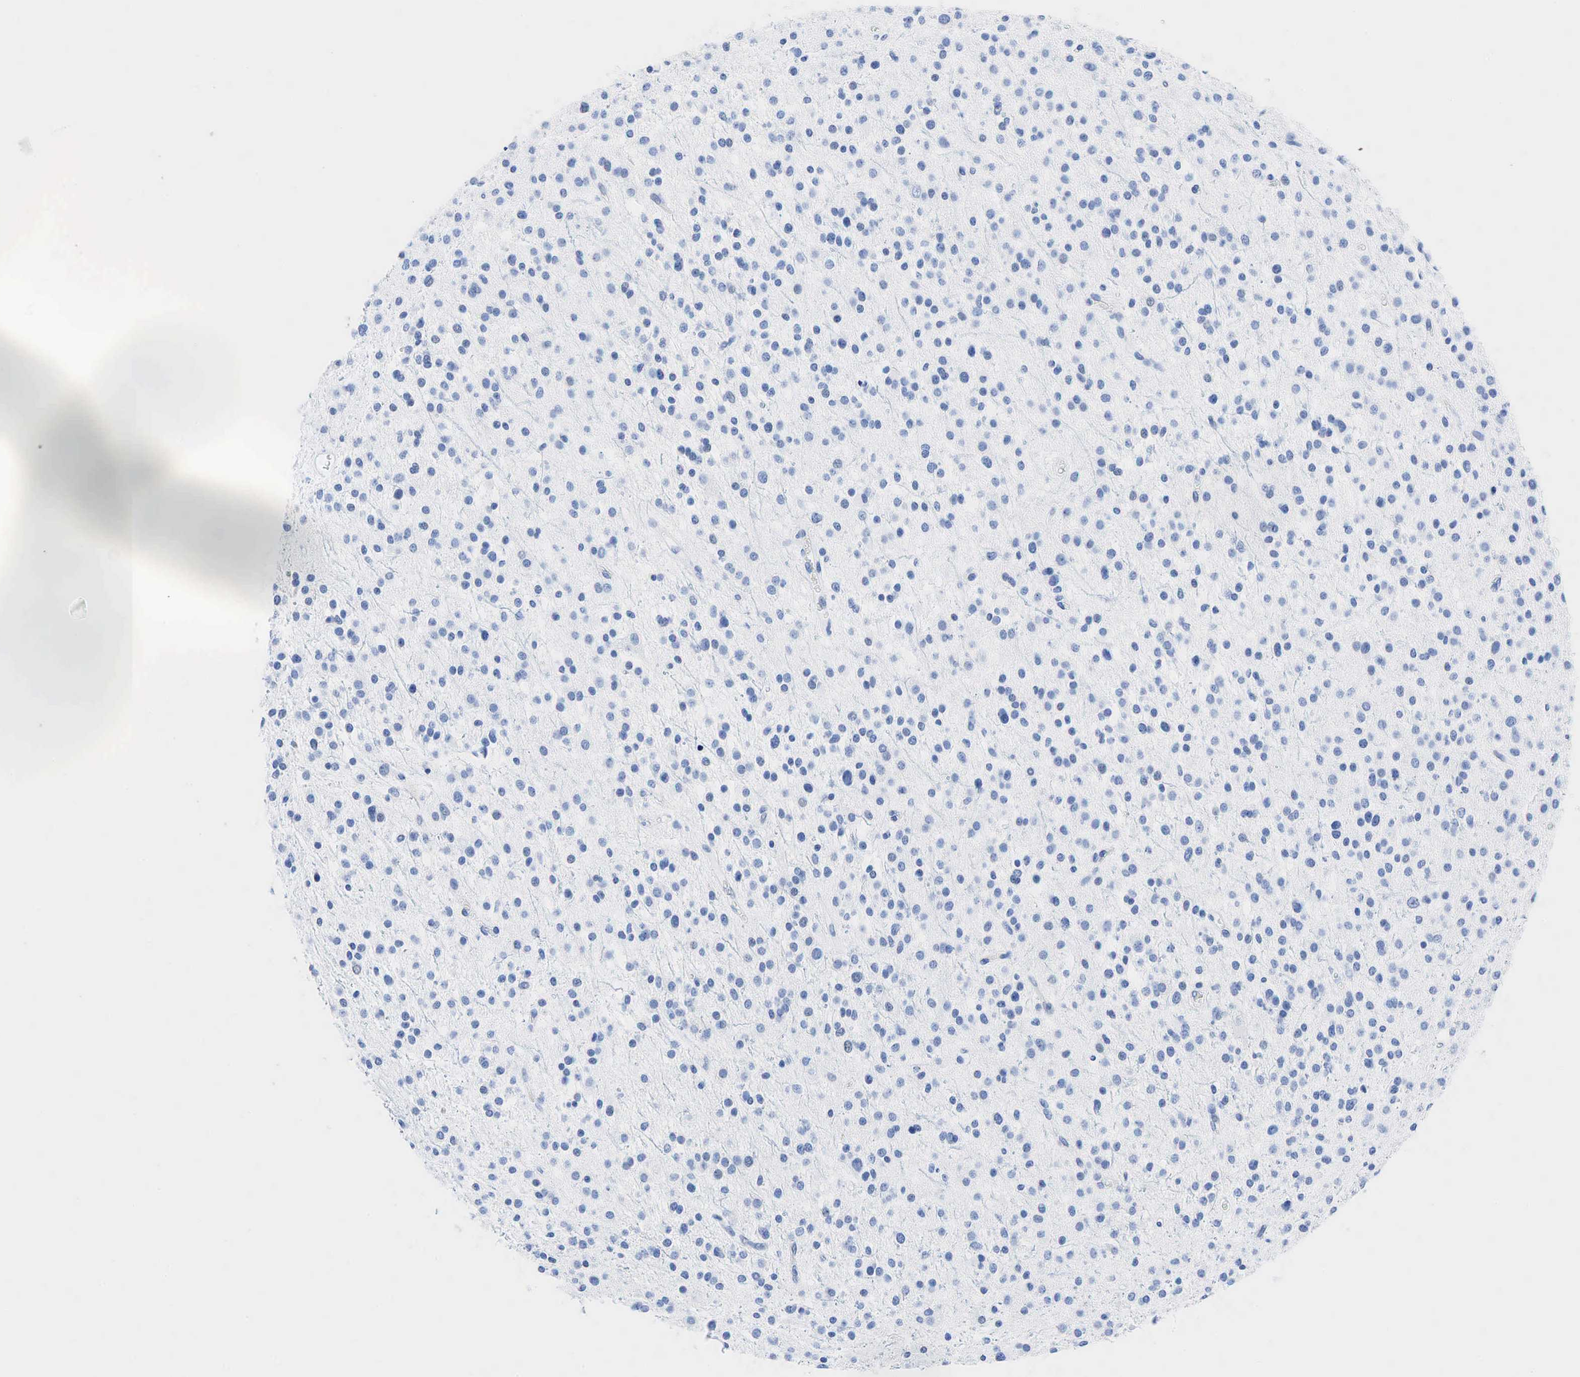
{"staining": {"intensity": "negative", "quantity": "none", "location": "none"}, "tissue": "glioma", "cell_type": "Tumor cells", "image_type": "cancer", "snomed": [{"axis": "morphology", "description": "Glioma, malignant, Low grade"}, {"axis": "topography", "description": "Brain"}], "caption": "DAB (3,3'-diaminobenzidine) immunohistochemical staining of human malignant glioma (low-grade) reveals no significant expression in tumor cells.", "gene": "INHA", "patient": {"sex": "female", "age": 36}}